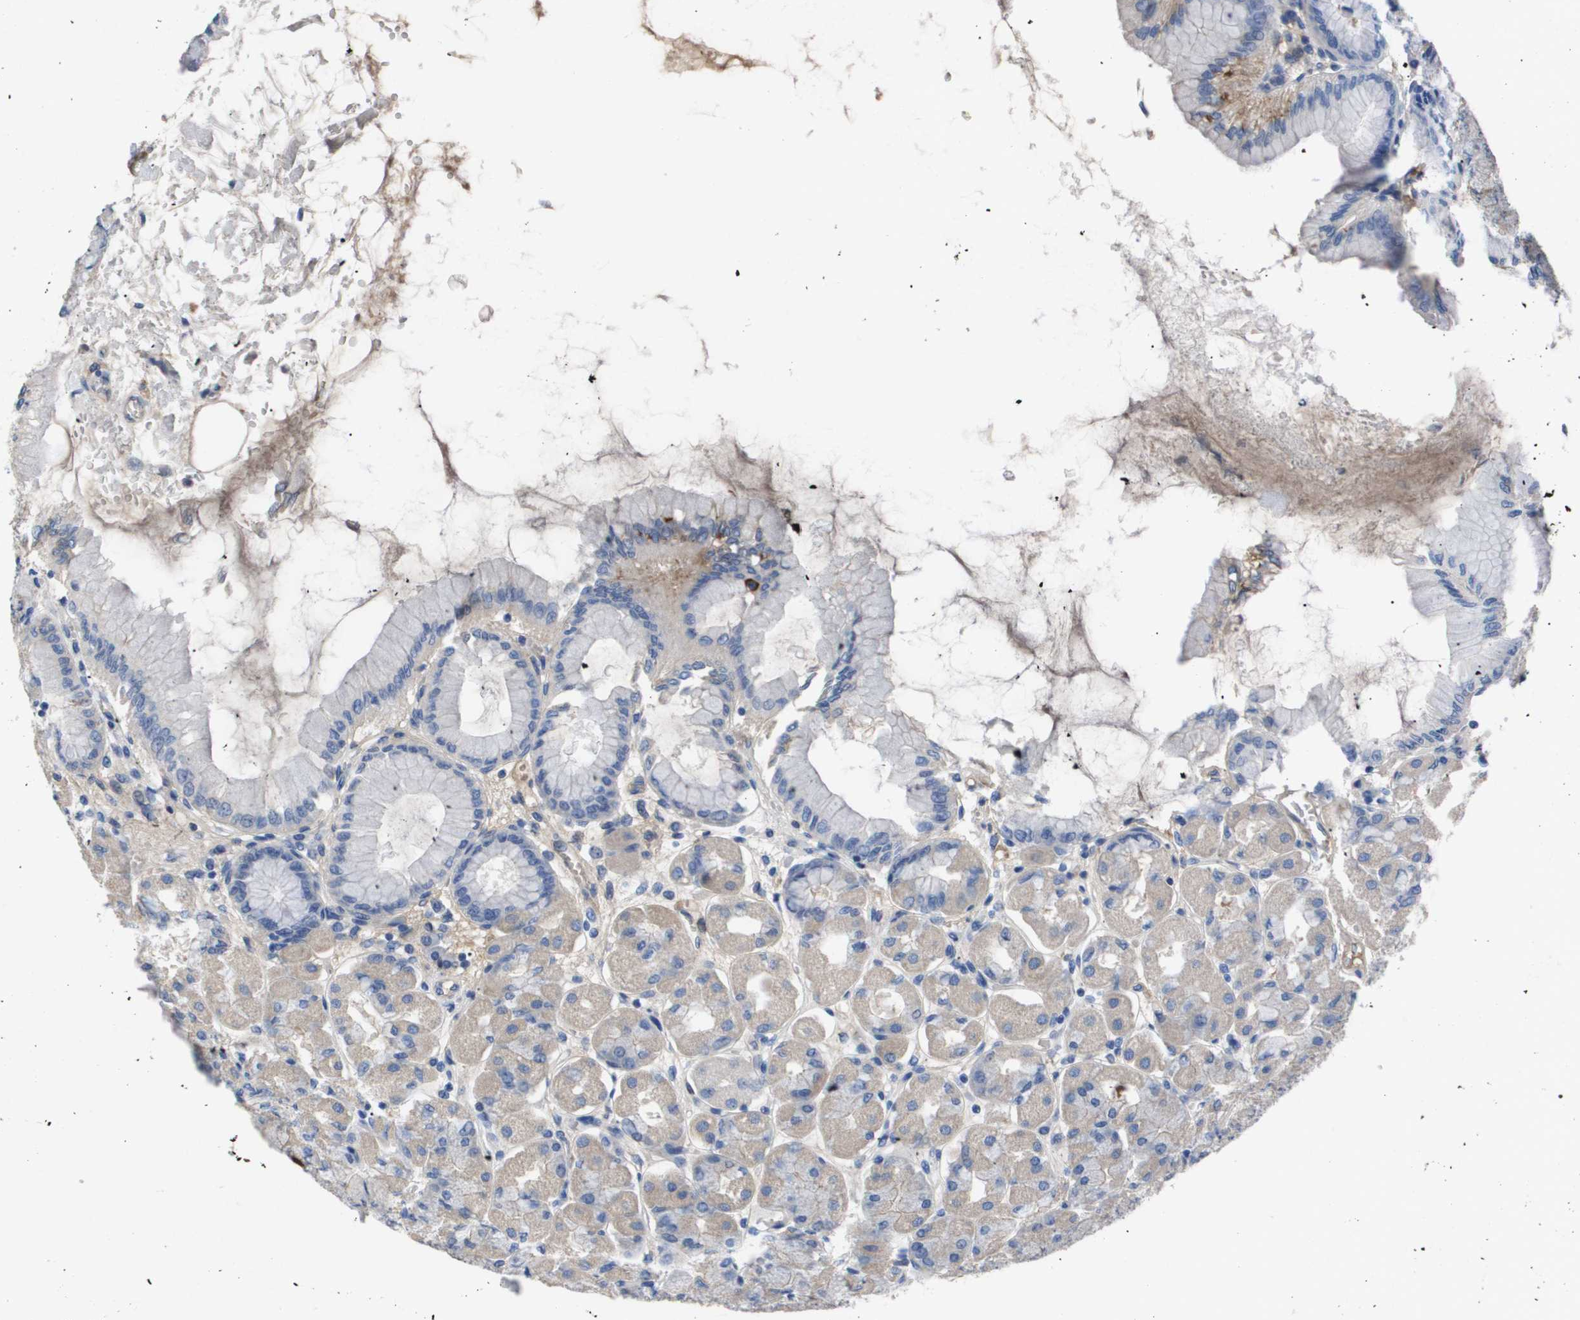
{"staining": {"intensity": "weak", "quantity": "25%-75%", "location": "cytoplasmic/membranous"}, "tissue": "stomach", "cell_type": "Glandular cells", "image_type": "normal", "snomed": [{"axis": "morphology", "description": "Normal tissue, NOS"}, {"axis": "topography", "description": "Stomach, upper"}], "caption": "The photomicrograph demonstrates immunohistochemical staining of unremarkable stomach. There is weak cytoplasmic/membranous positivity is appreciated in about 25%-75% of glandular cells. (DAB IHC, brown staining for protein, blue staining for nuclei).", "gene": "SERPINA6", "patient": {"sex": "female", "age": 56}}